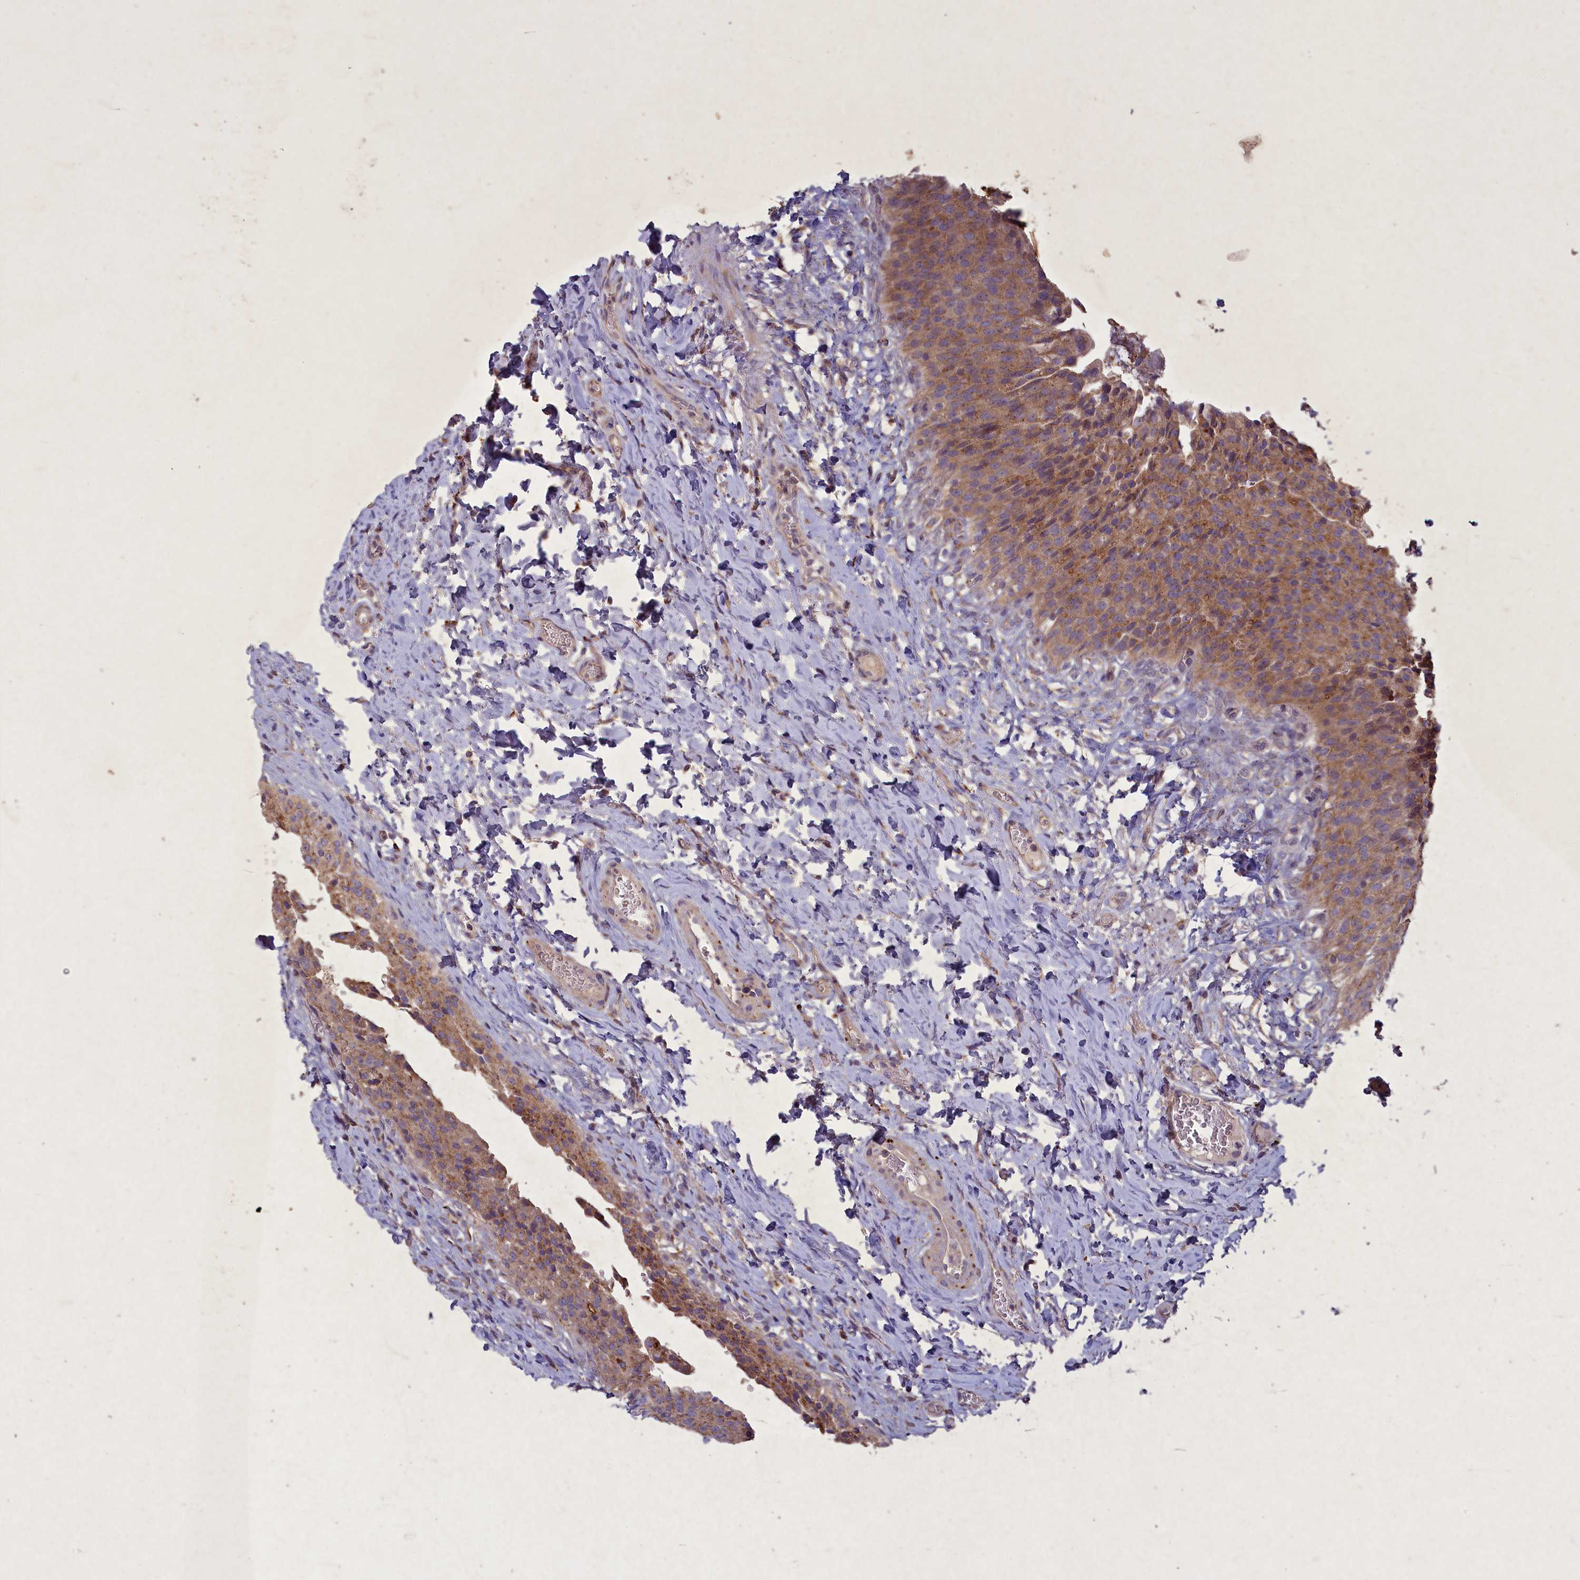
{"staining": {"intensity": "moderate", "quantity": ">75%", "location": "cytoplasmic/membranous"}, "tissue": "urinary bladder", "cell_type": "Urothelial cells", "image_type": "normal", "snomed": [{"axis": "morphology", "description": "Normal tissue, NOS"}, {"axis": "morphology", "description": "Inflammation, NOS"}, {"axis": "topography", "description": "Urinary bladder"}], "caption": "A brown stain highlights moderate cytoplasmic/membranous positivity of a protein in urothelial cells of unremarkable urinary bladder. The protein of interest is stained brown, and the nuclei are stained in blue (DAB IHC with brightfield microscopy, high magnification).", "gene": "CIAO2B", "patient": {"sex": "male", "age": 64}}